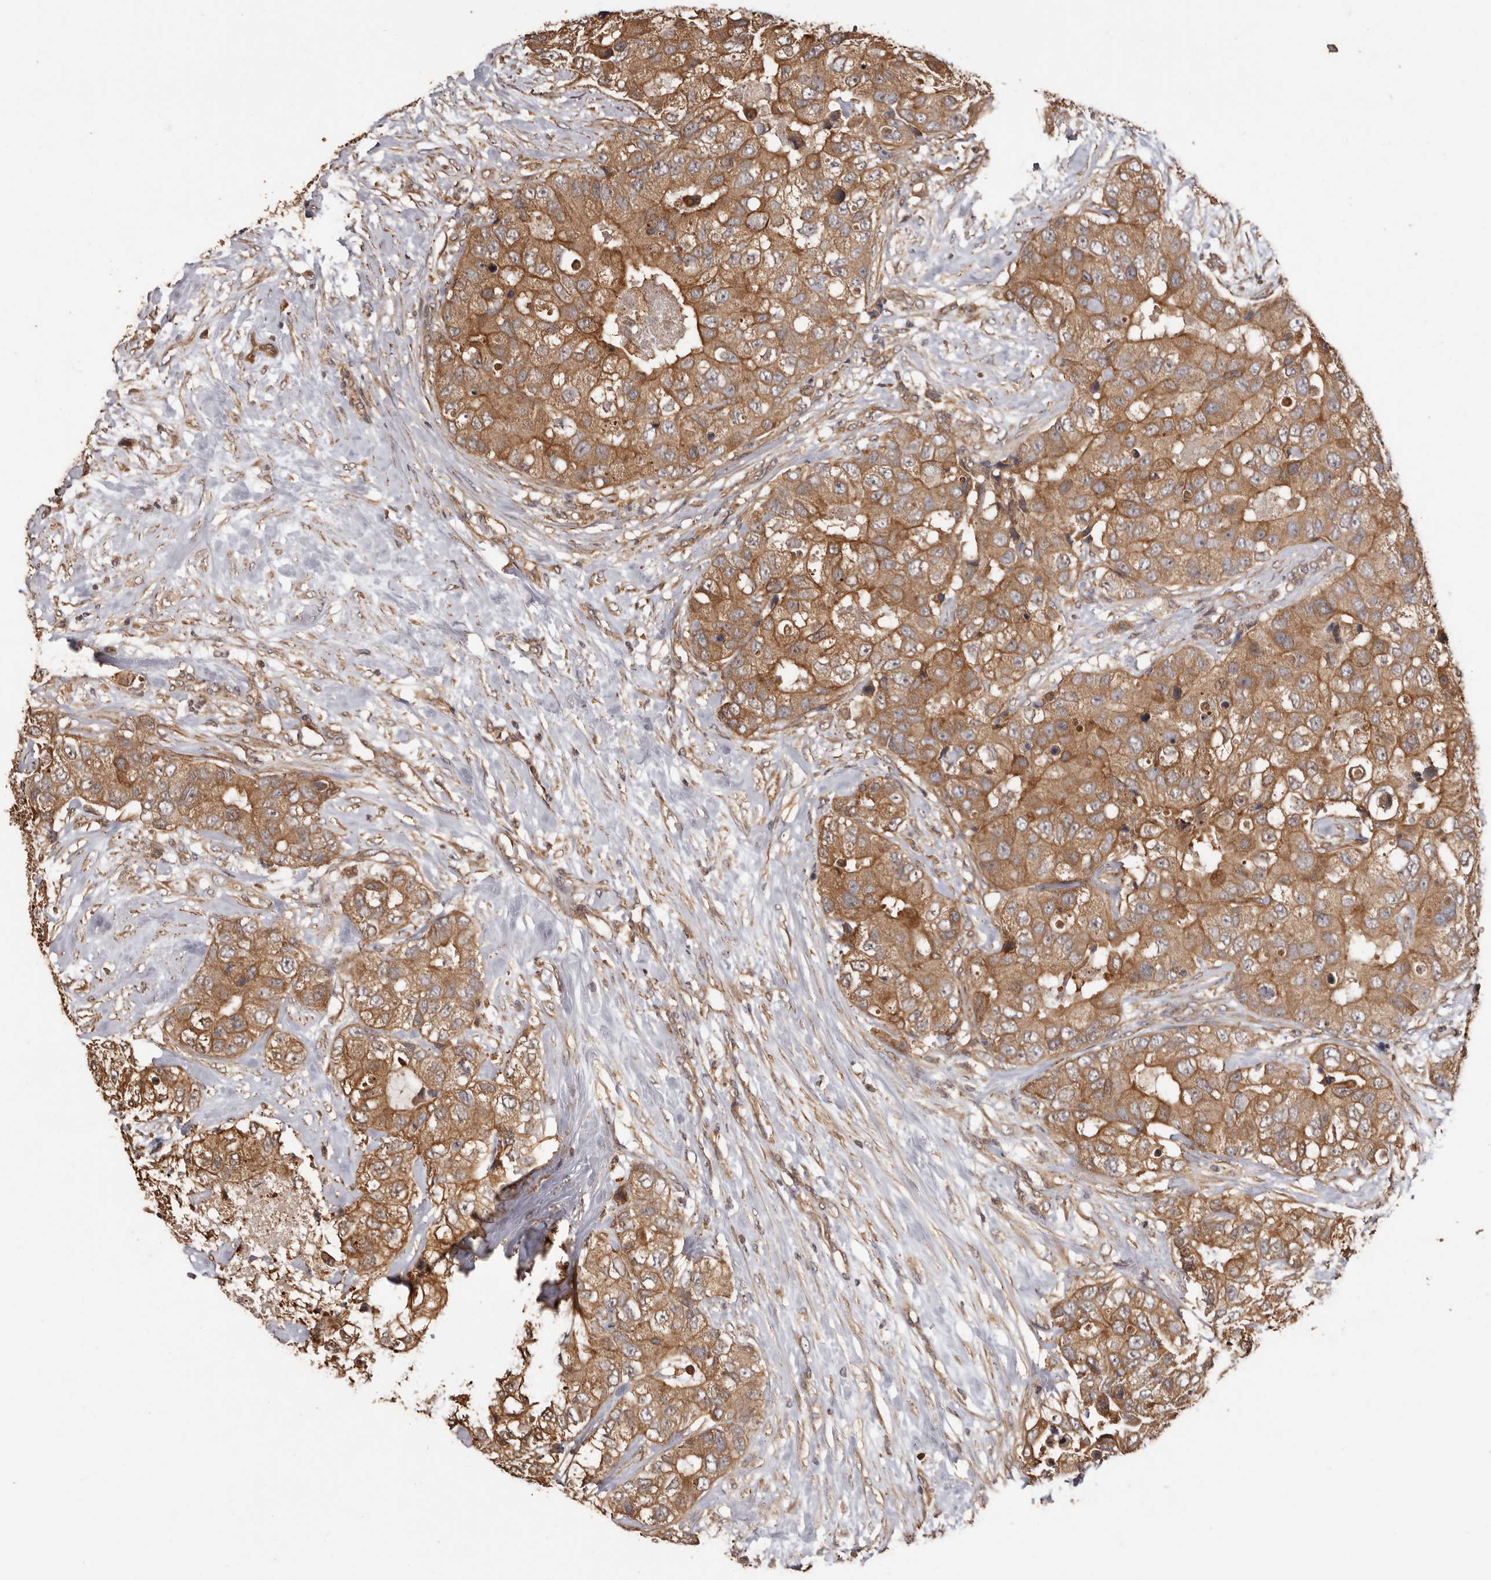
{"staining": {"intensity": "moderate", "quantity": ">75%", "location": "cytoplasmic/membranous"}, "tissue": "breast cancer", "cell_type": "Tumor cells", "image_type": "cancer", "snomed": [{"axis": "morphology", "description": "Duct carcinoma"}, {"axis": "topography", "description": "Breast"}], "caption": "Breast cancer (invasive ductal carcinoma) stained with a protein marker demonstrates moderate staining in tumor cells.", "gene": "COQ8B", "patient": {"sex": "female", "age": 62}}